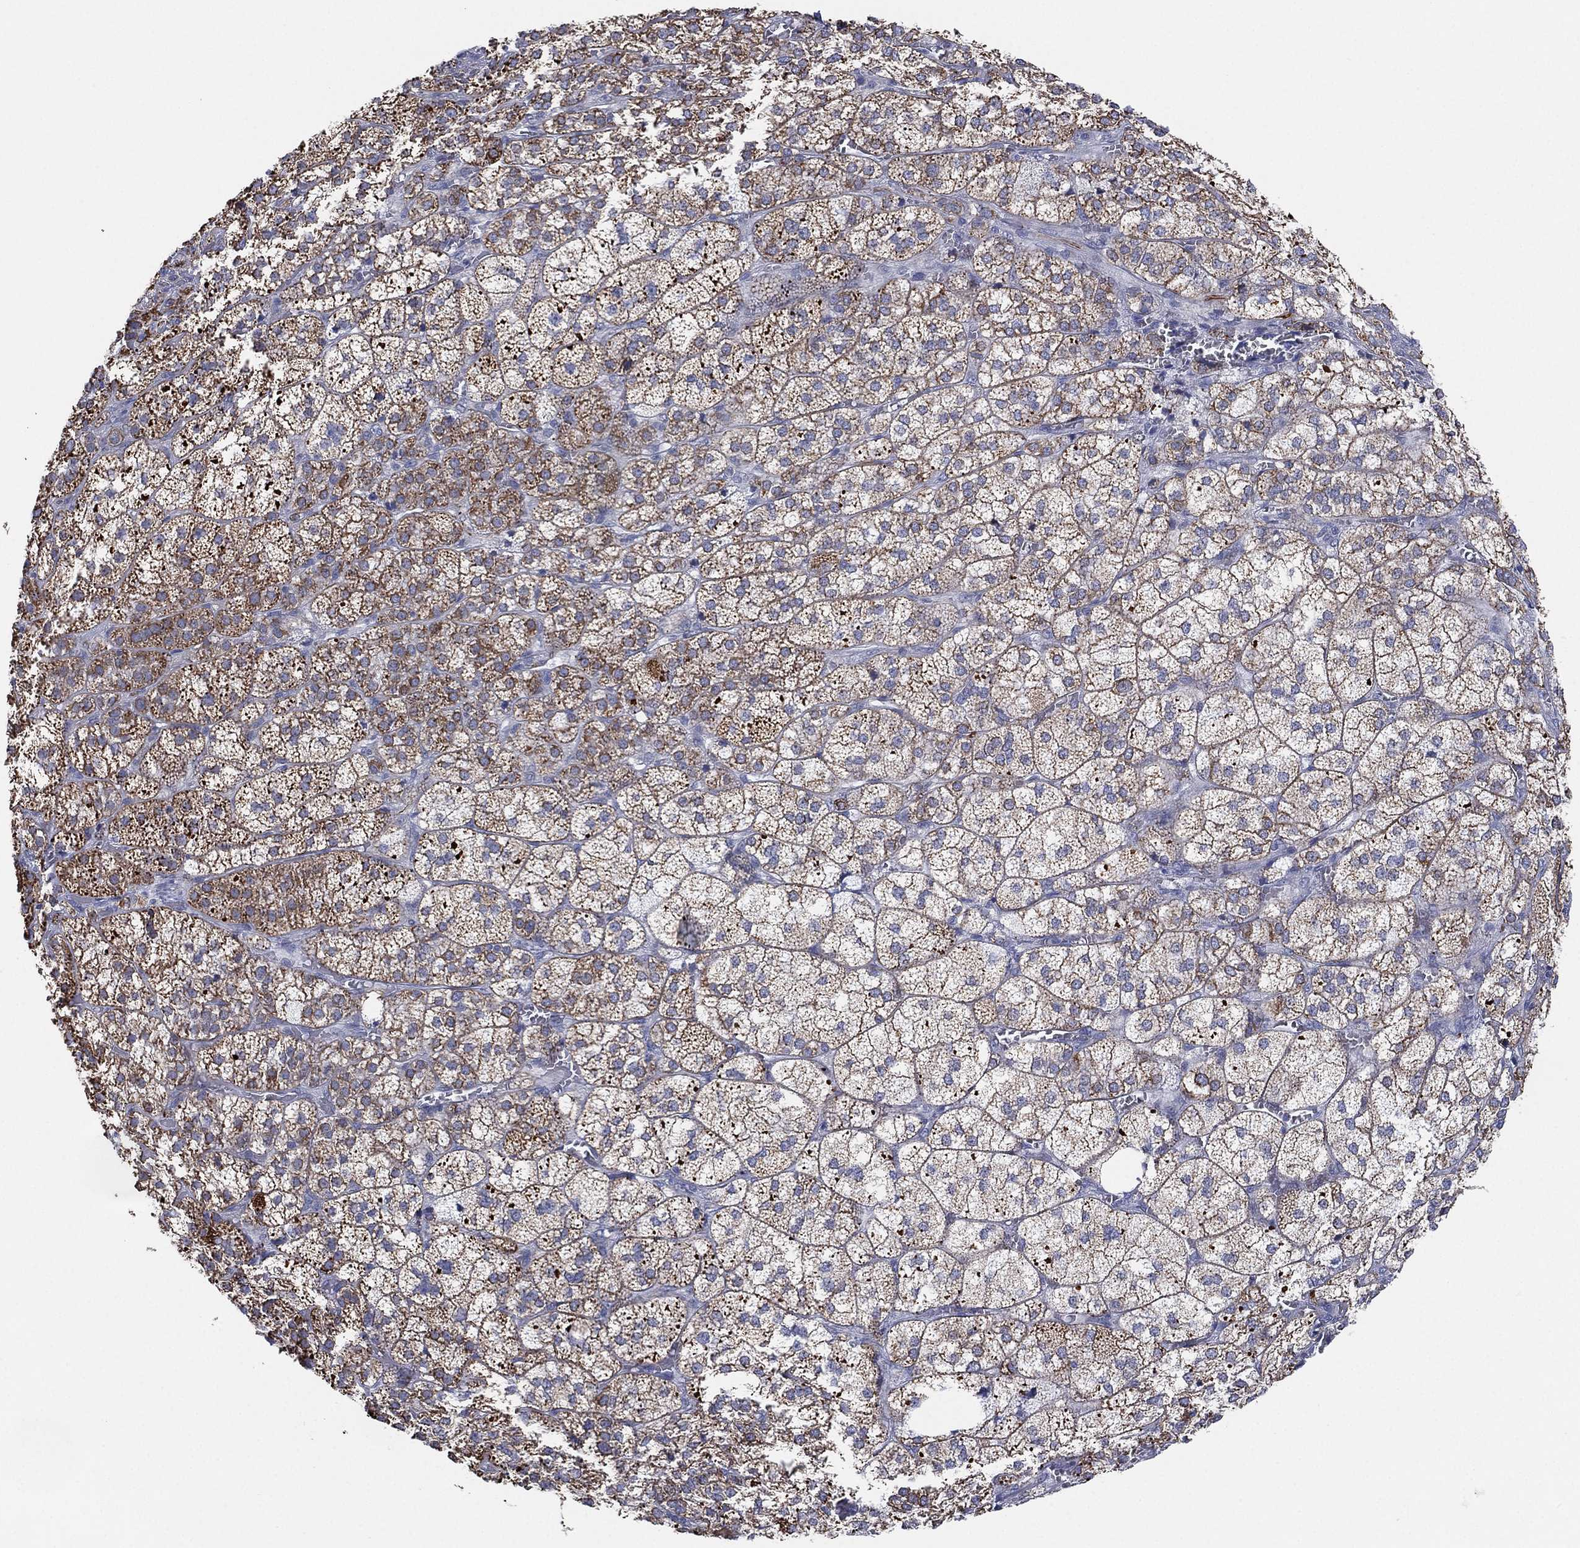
{"staining": {"intensity": "moderate", "quantity": "25%-75%", "location": "cytoplasmic/membranous"}, "tissue": "adrenal gland", "cell_type": "Glandular cells", "image_type": "normal", "snomed": [{"axis": "morphology", "description": "Normal tissue, NOS"}, {"axis": "topography", "description": "Adrenal gland"}], "caption": "This micrograph displays normal adrenal gland stained with immunohistochemistry to label a protein in brown. The cytoplasmic/membranous of glandular cells show moderate positivity for the protein. Nuclei are counter-stained blue.", "gene": "INA", "patient": {"sex": "female", "age": 60}}